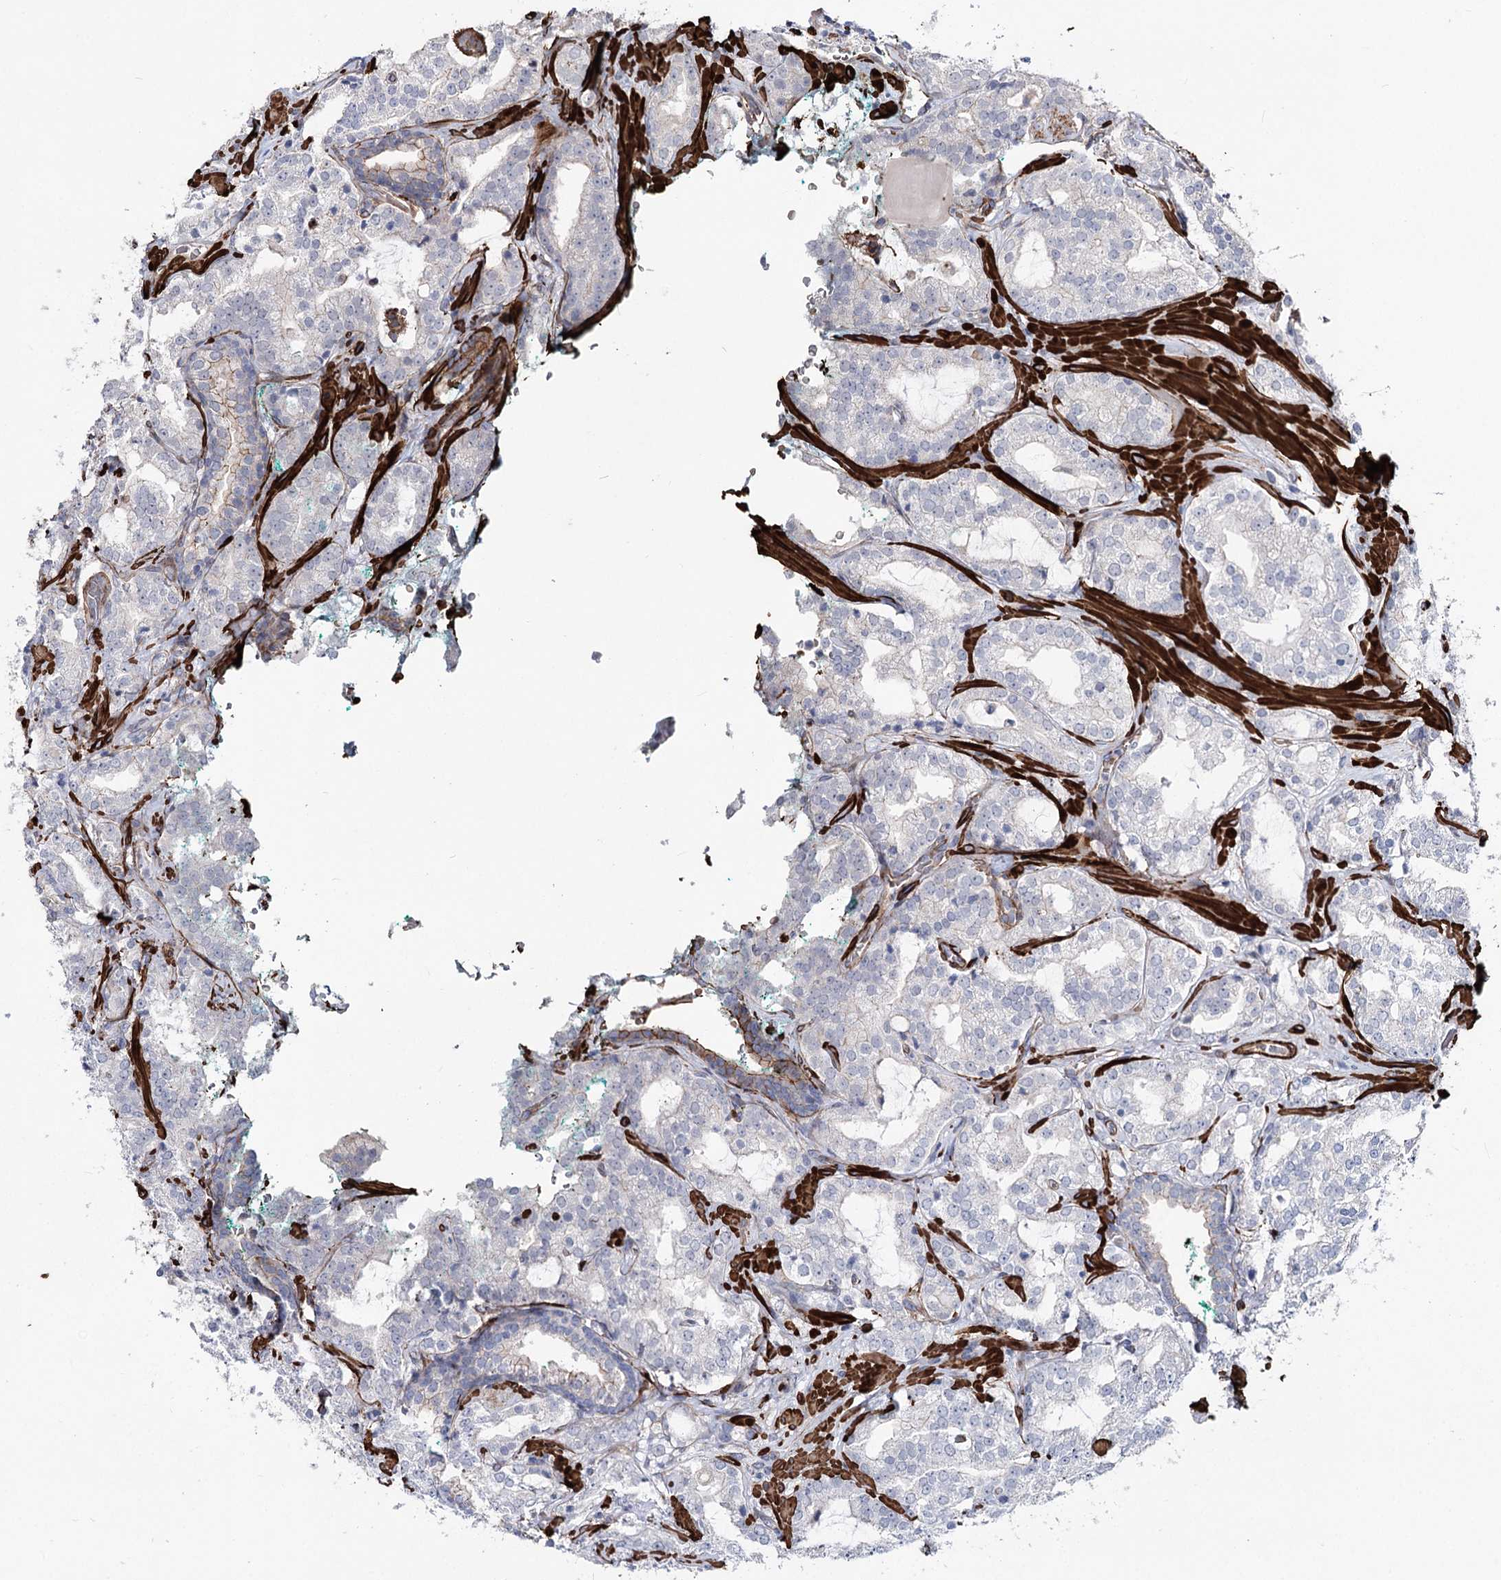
{"staining": {"intensity": "negative", "quantity": "none", "location": "none"}, "tissue": "prostate cancer", "cell_type": "Tumor cells", "image_type": "cancer", "snomed": [{"axis": "morphology", "description": "Adenocarcinoma, High grade"}, {"axis": "topography", "description": "Prostate"}], "caption": "DAB immunohistochemical staining of prostate cancer (high-grade adenocarcinoma) shows no significant expression in tumor cells.", "gene": "ARHGAP20", "patient": {"sex": "male", "age": 64}}